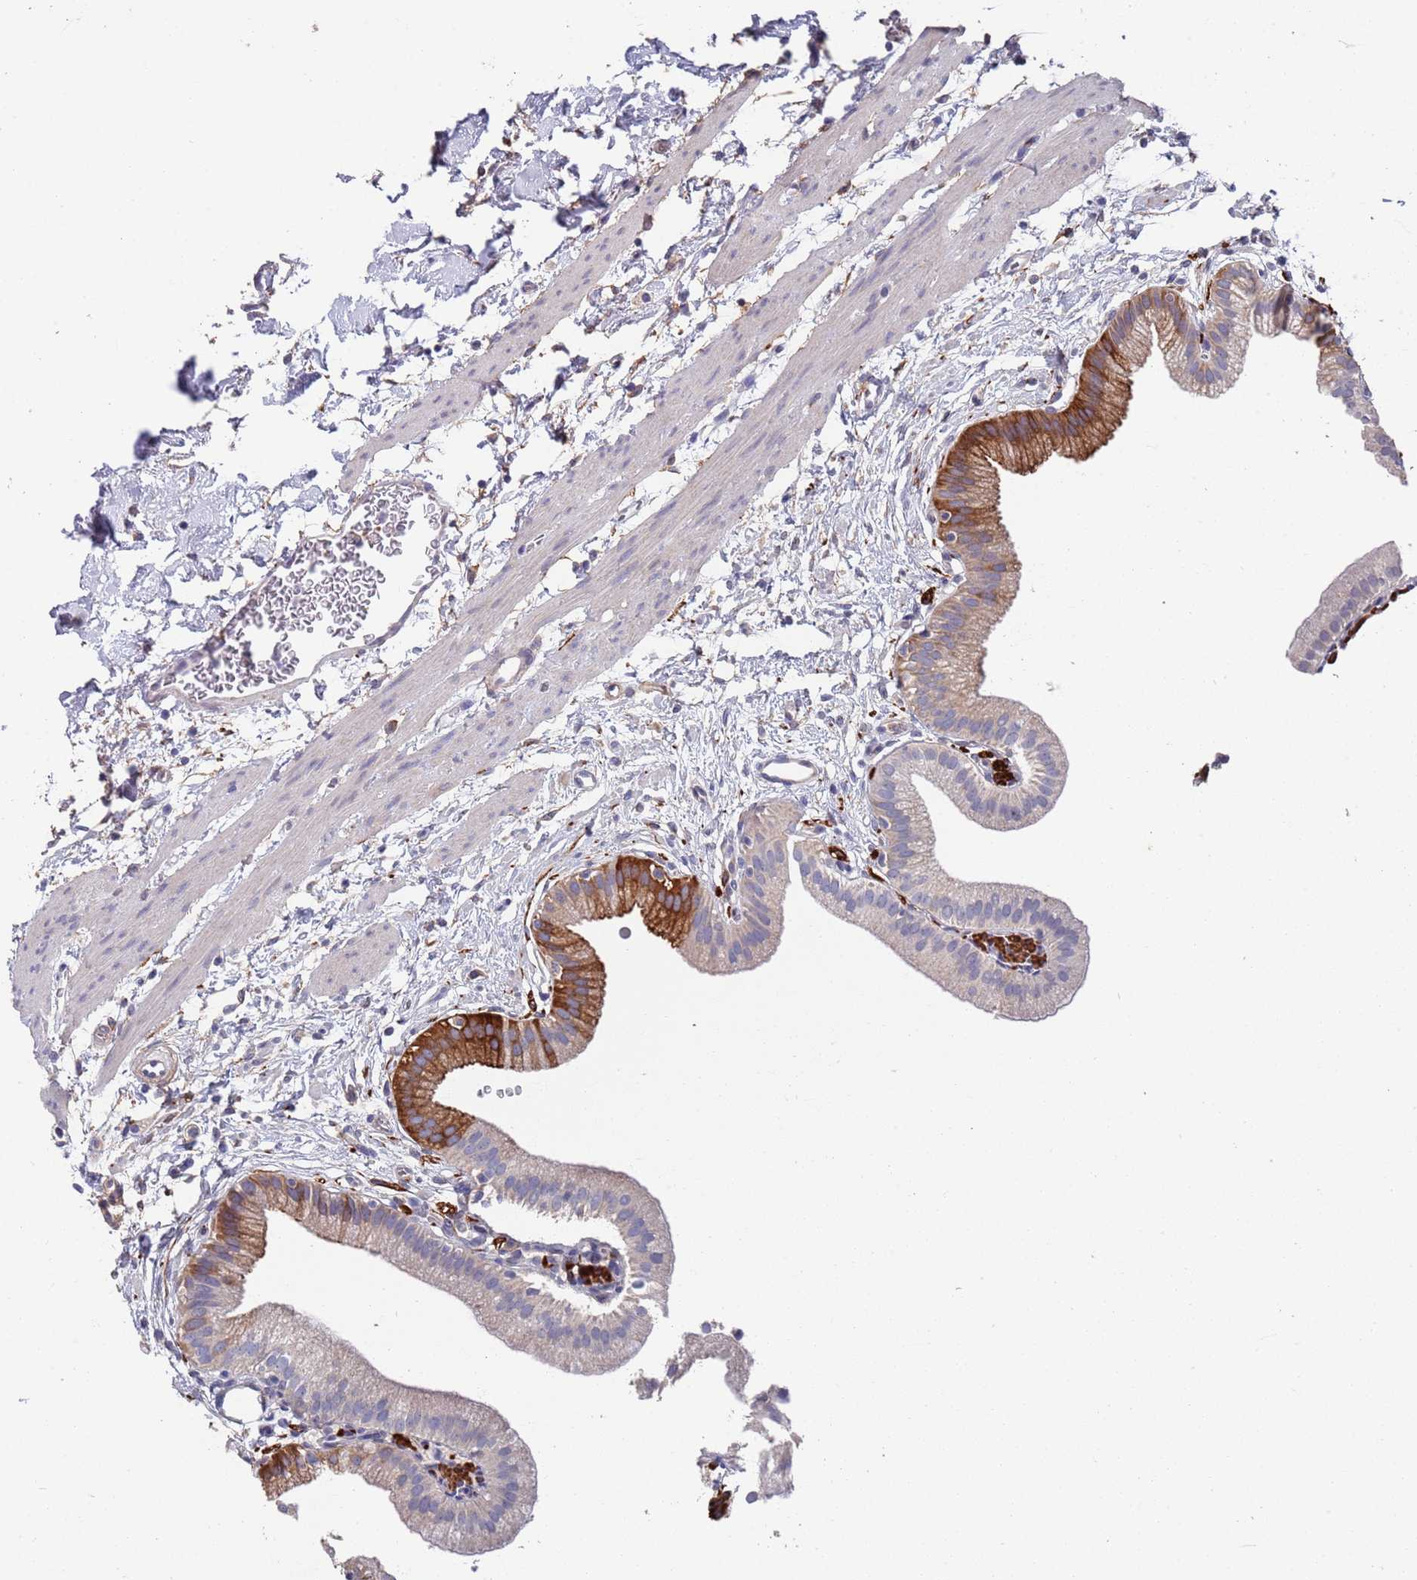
{"staining": {"intensity": "strong", "quantity": "<25%", "location": "cytoplasmic/membranous"}, "tissue": "gallbladder", "cell_type": "Glandular cells", "image_type": "normal", "snomed": [{"axis": "morphology", "description": "Normal tissue, NOS"}, {"axis": "topography", "description": "Gallbladder"}], "caption": "Immunohistochemical staining of normal human gallbladder exhibits strong cytoplasmic/membranous protein staining in about <25% of glandular cells.", "gene": "ANK2", "patient": {"sex": "male", "age": 55}}